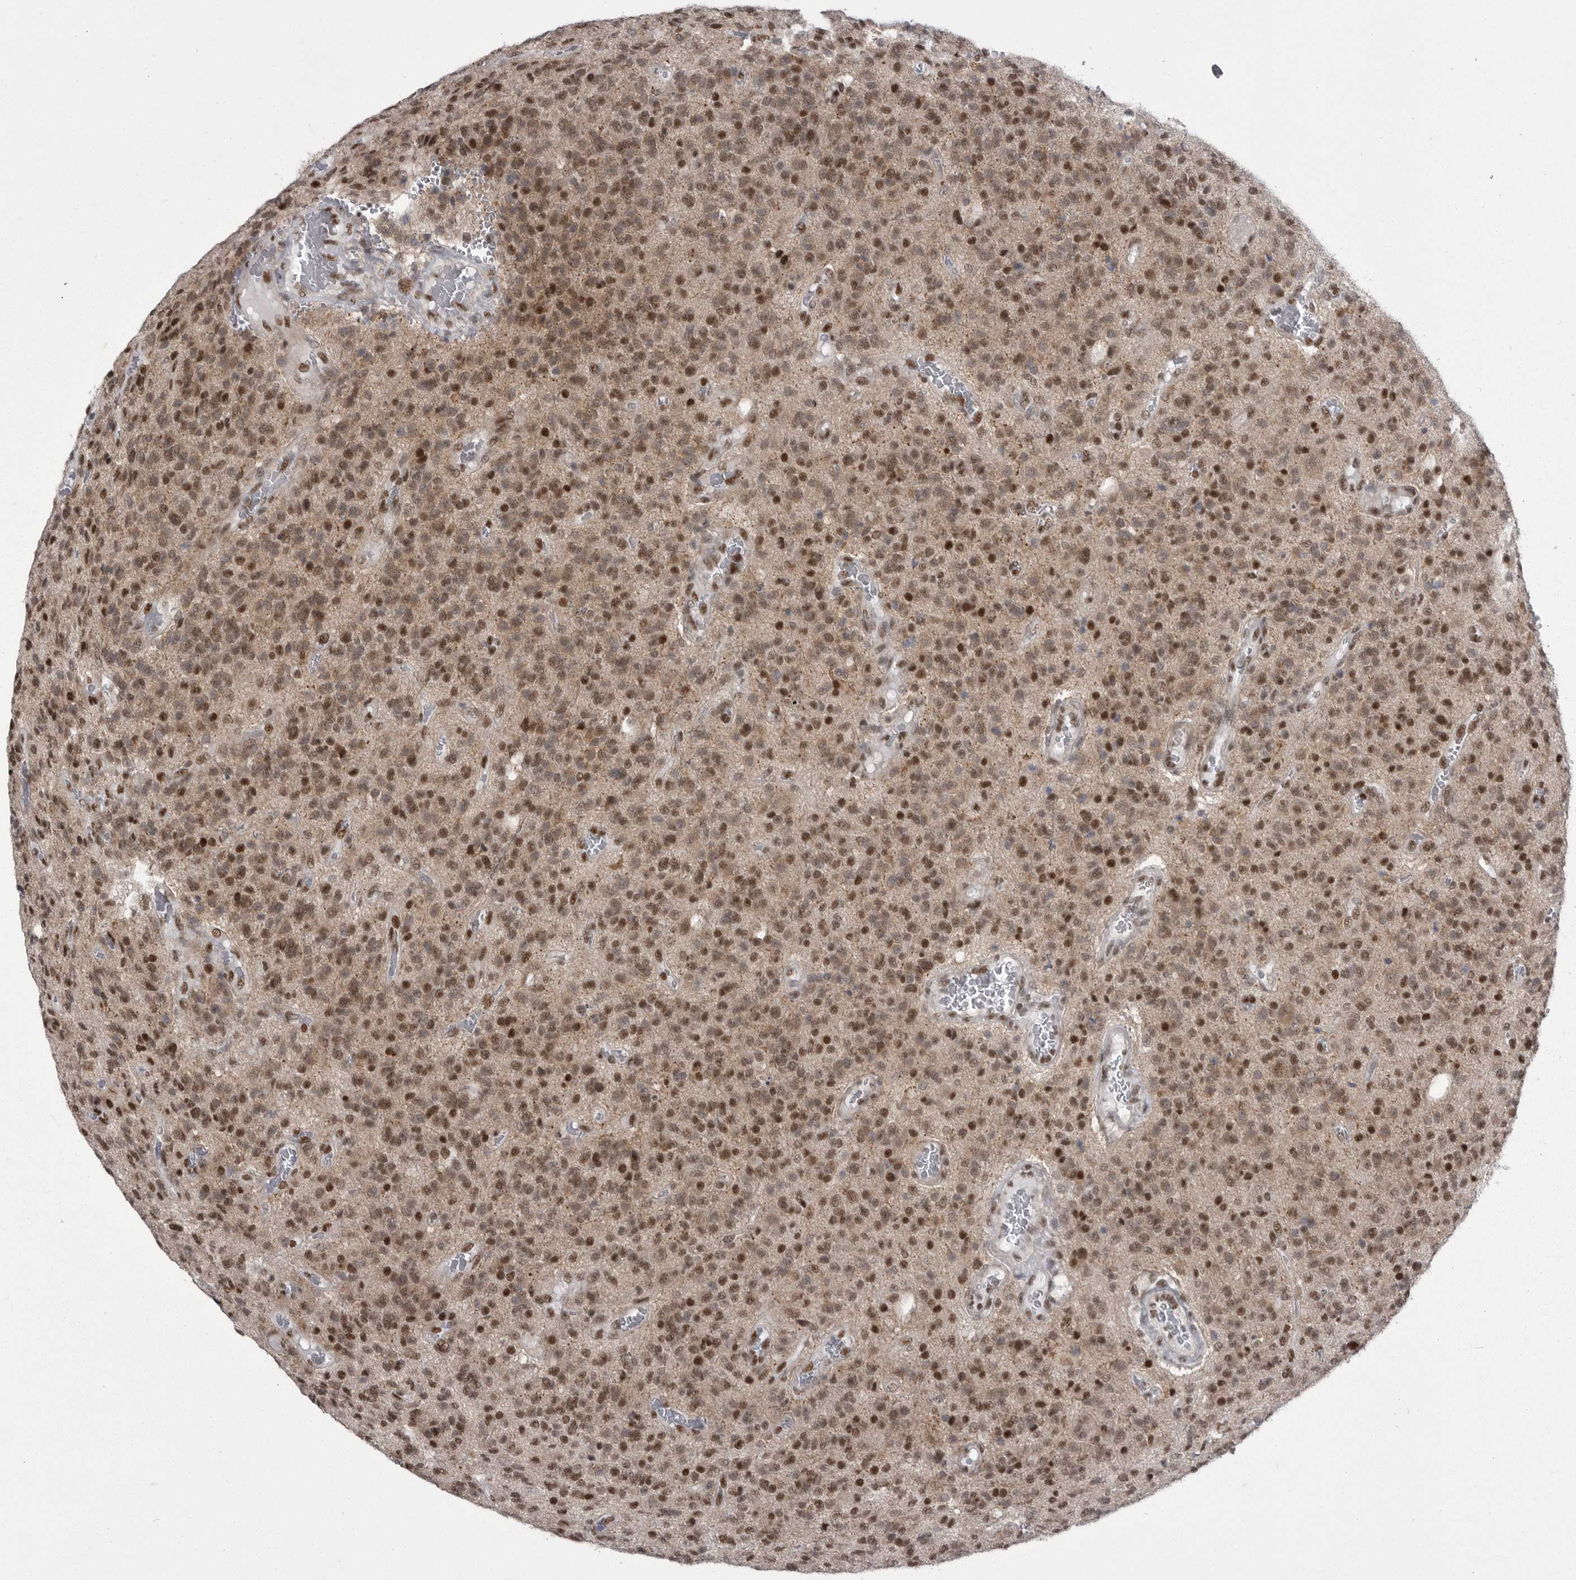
{"staining": {"intensity": "moderate", "quantity": ">75%", "location": "nuclear"}, "tissue": "glioma", "cell_type": "Tumor cells", "image_type": "cancer", "snomed": [{"axis": "morphology", "description": "Glioma, malignant, High grade"}, {"axis": "topography", "description": "Brain"}], "caption": "The immunohistochemical stain labels moderate nuclear staining in tumor cells of glioma tissue. Immunohistochemistry stains the protein of interest in brown and the nuclei are stained blue.", "gene": "MEPCE", "patient": {"sex": "male", "age": 34}}